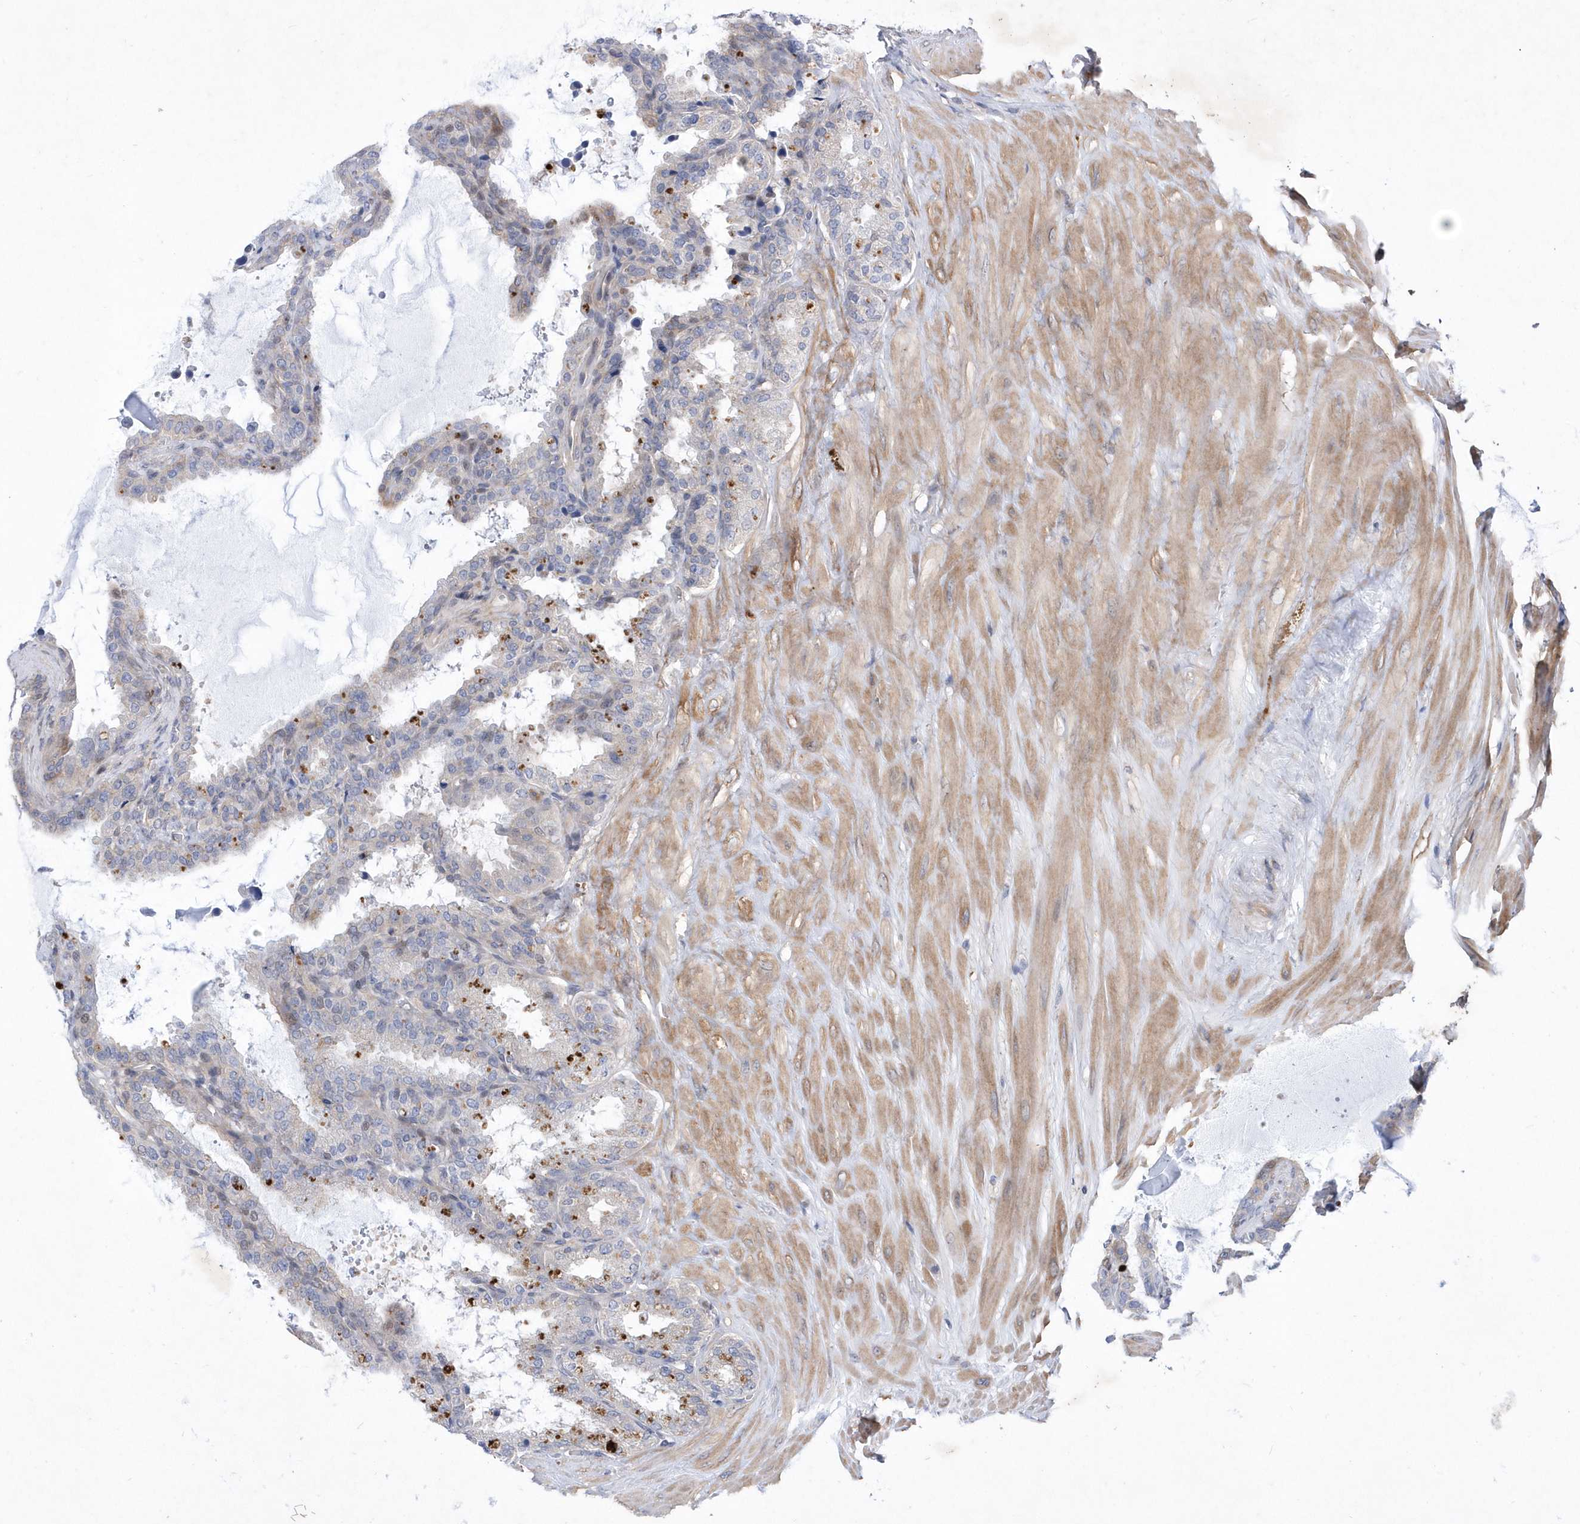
{"staining": {"intensity": "moderate", "quantity": "<25%", "location": "cytoplasmic/membranous"}, "tissue": "seminal vesicle", "cell_type": "Glandular cells", "image_type": "normal", "snomed": [{"axis": "morphology", "description": "Normal tissue, NOS"}, {"axis": "topography", "description": "Seminal veicle"}], "caption": "A photomicrograph showing moderate cytoplasmic/membranous positivity in approximately <25% of glandular cells in benign seminal vesicle, as visualized by brown immunohistochemical staining.", "gene": "LONRF2", "patient": {"sex": "male", "age": 46}}